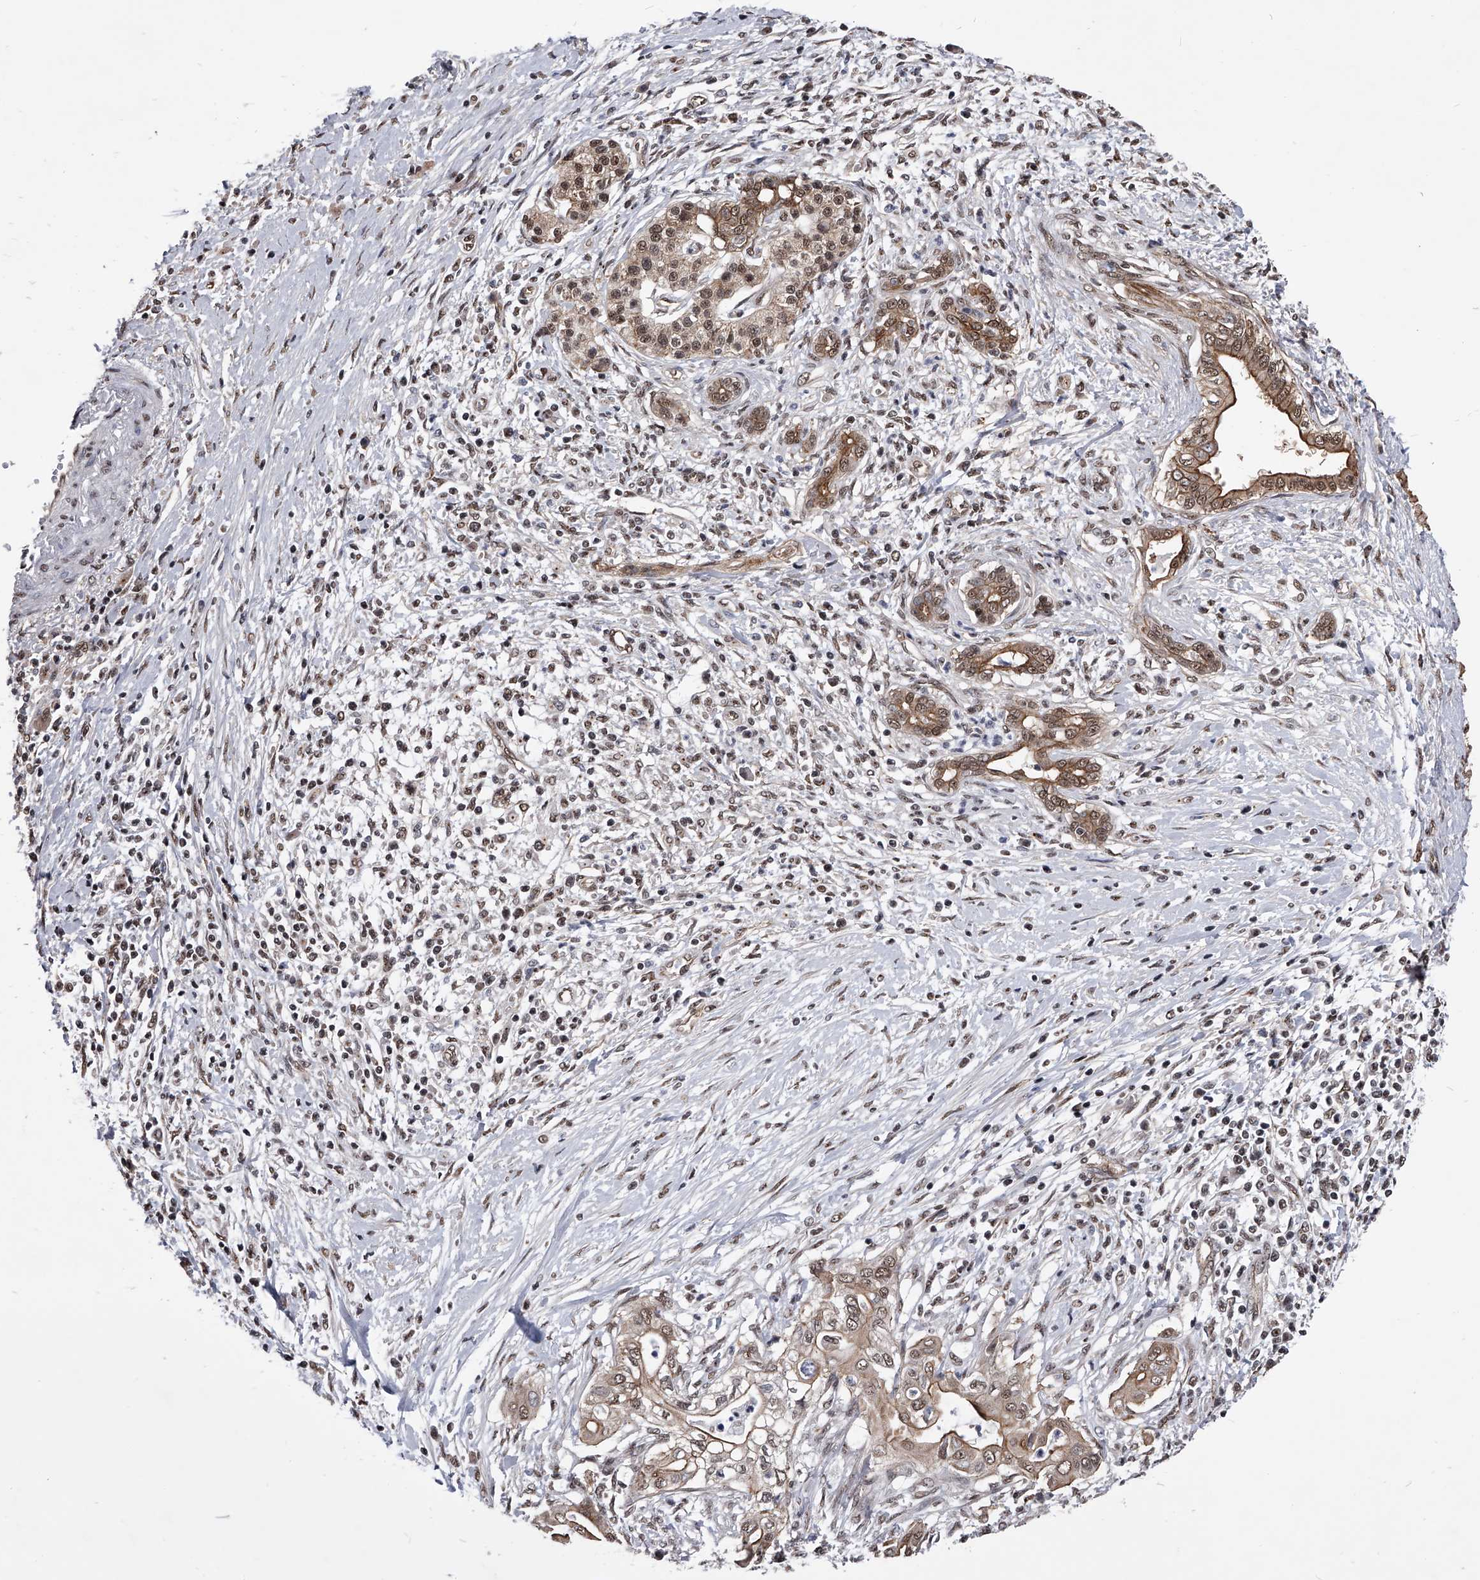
{"staining": {"intensity": "moderate", "quantity": ">75%", "location": "cytoplasmic/membranous,nuclear"}, "tissue": "pancreatic cancer", "cell_type": "Tumor cells", "image_type": "cancer", "snomed": [{"axis": "morphology", "description": "Adenocarcinoma, NOS"}, {"axis": "topography", "description": "Pancreas"}], "caption": "Pancreatic adenocarcinoma was stained to show a protein in brown. There is medium levels of moderate cytoplasmic/membranous and nuclear positivity in approximately >75% of tumor cells. (DAB (3,3'-diaminobenzidine) = brown stain, brightfield microscopy at high magnification).", "gene": "ZNF76", "patient": {"sex": "male", "age": 58}}